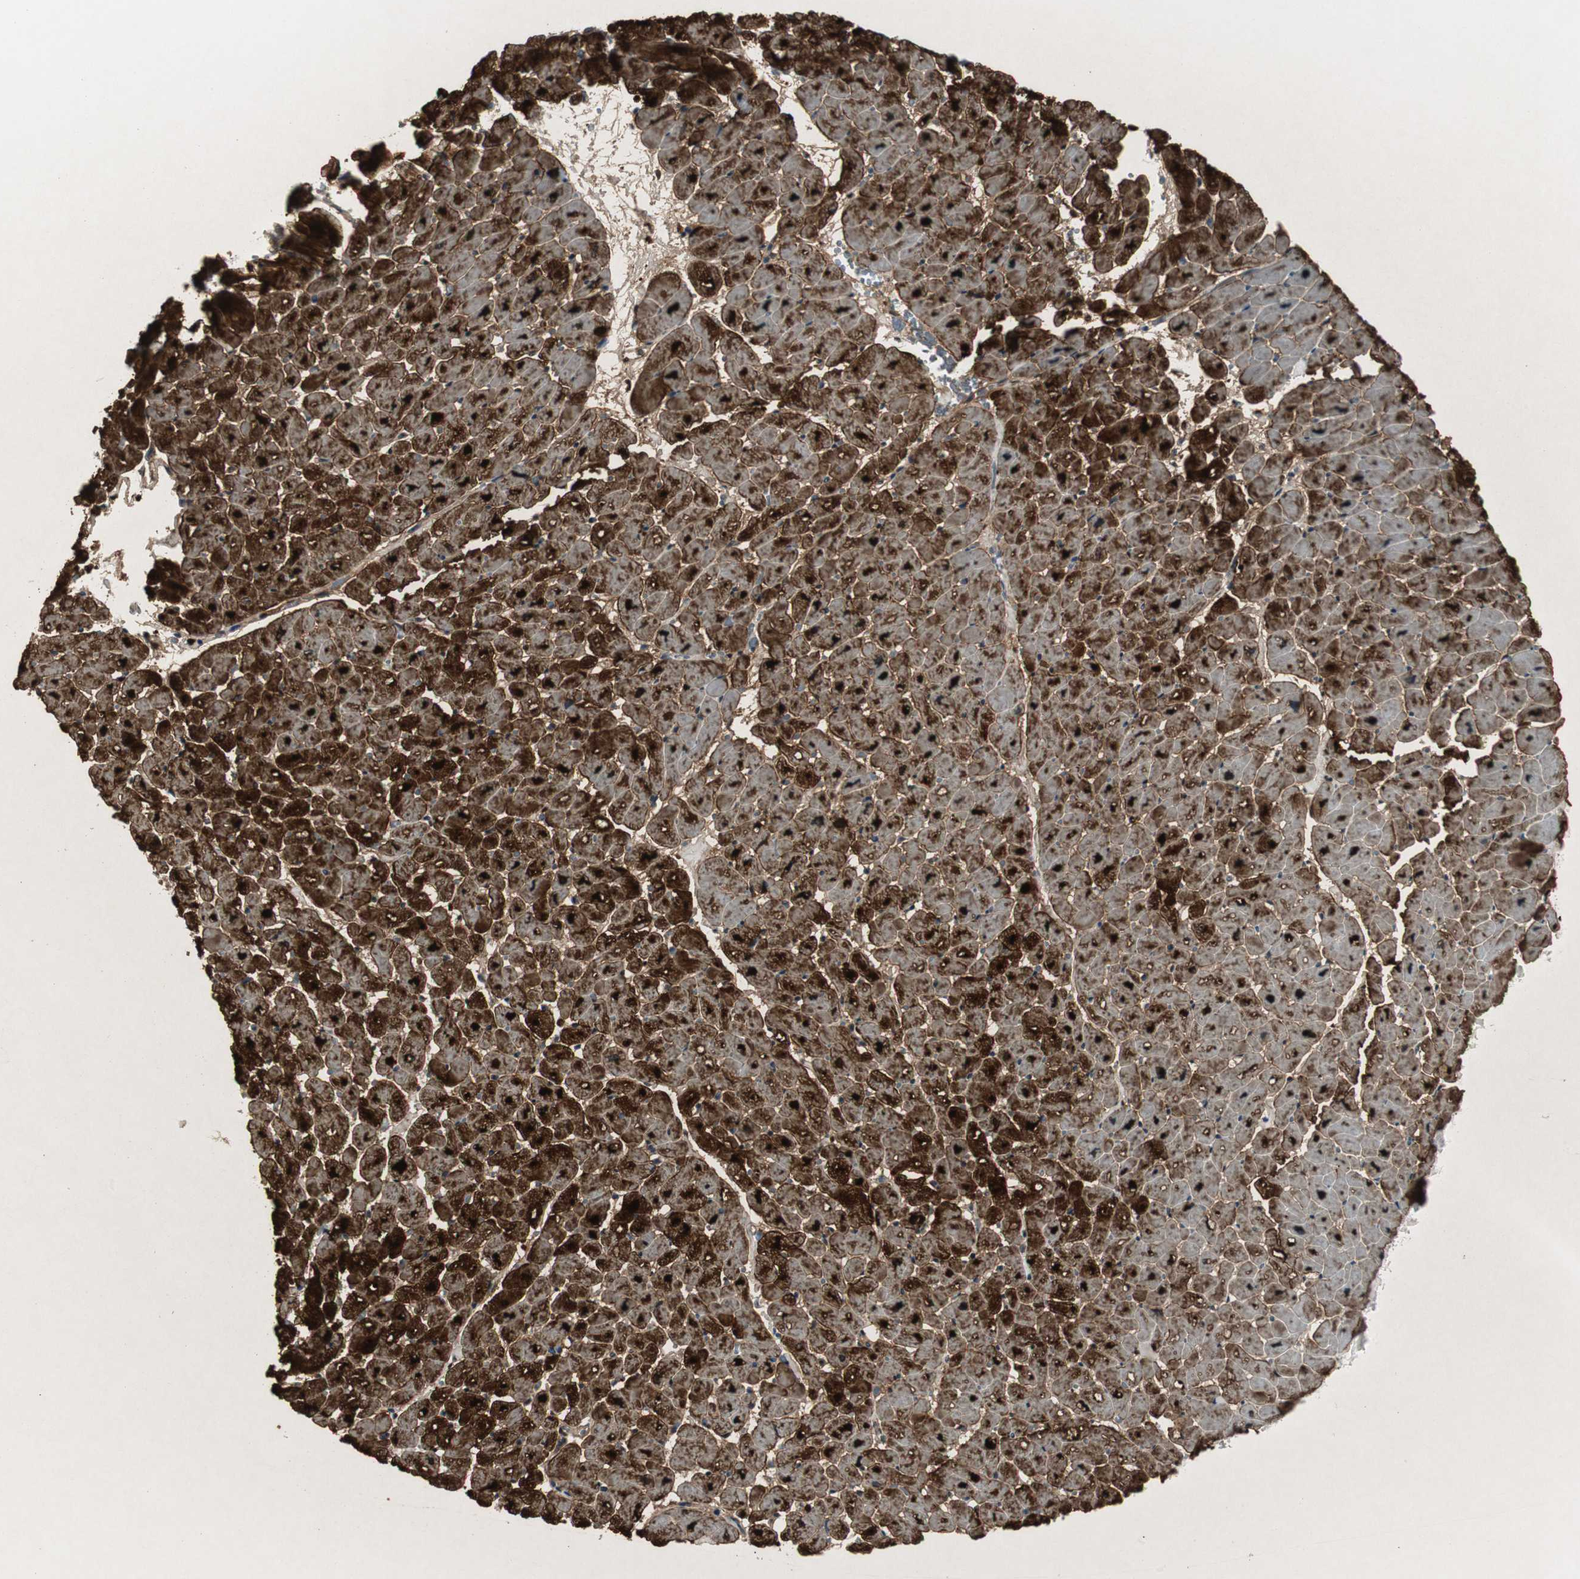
{"staining": {"intensity": "strong", "quantity": ">75%", "location": "cytoplasmic/membranous,nuclear"}, "tissue": "heart muscle", "cell_type": "Cardiomyocytes", "image_type": "normal", "snomed": [{"axis": "morphology", "description": "Normal tissue, NOS"}, {"axis": "topography", "description": "Heart"}], "caption": "Human heart muscle stained for a protein (brown) exhibits strong cytoplasmic/membranous,nuclear positive expression in approximately >75% of cardiomyocytes.", "gene": "FHL2", "patient": {"sex": "male", "age": 45}}